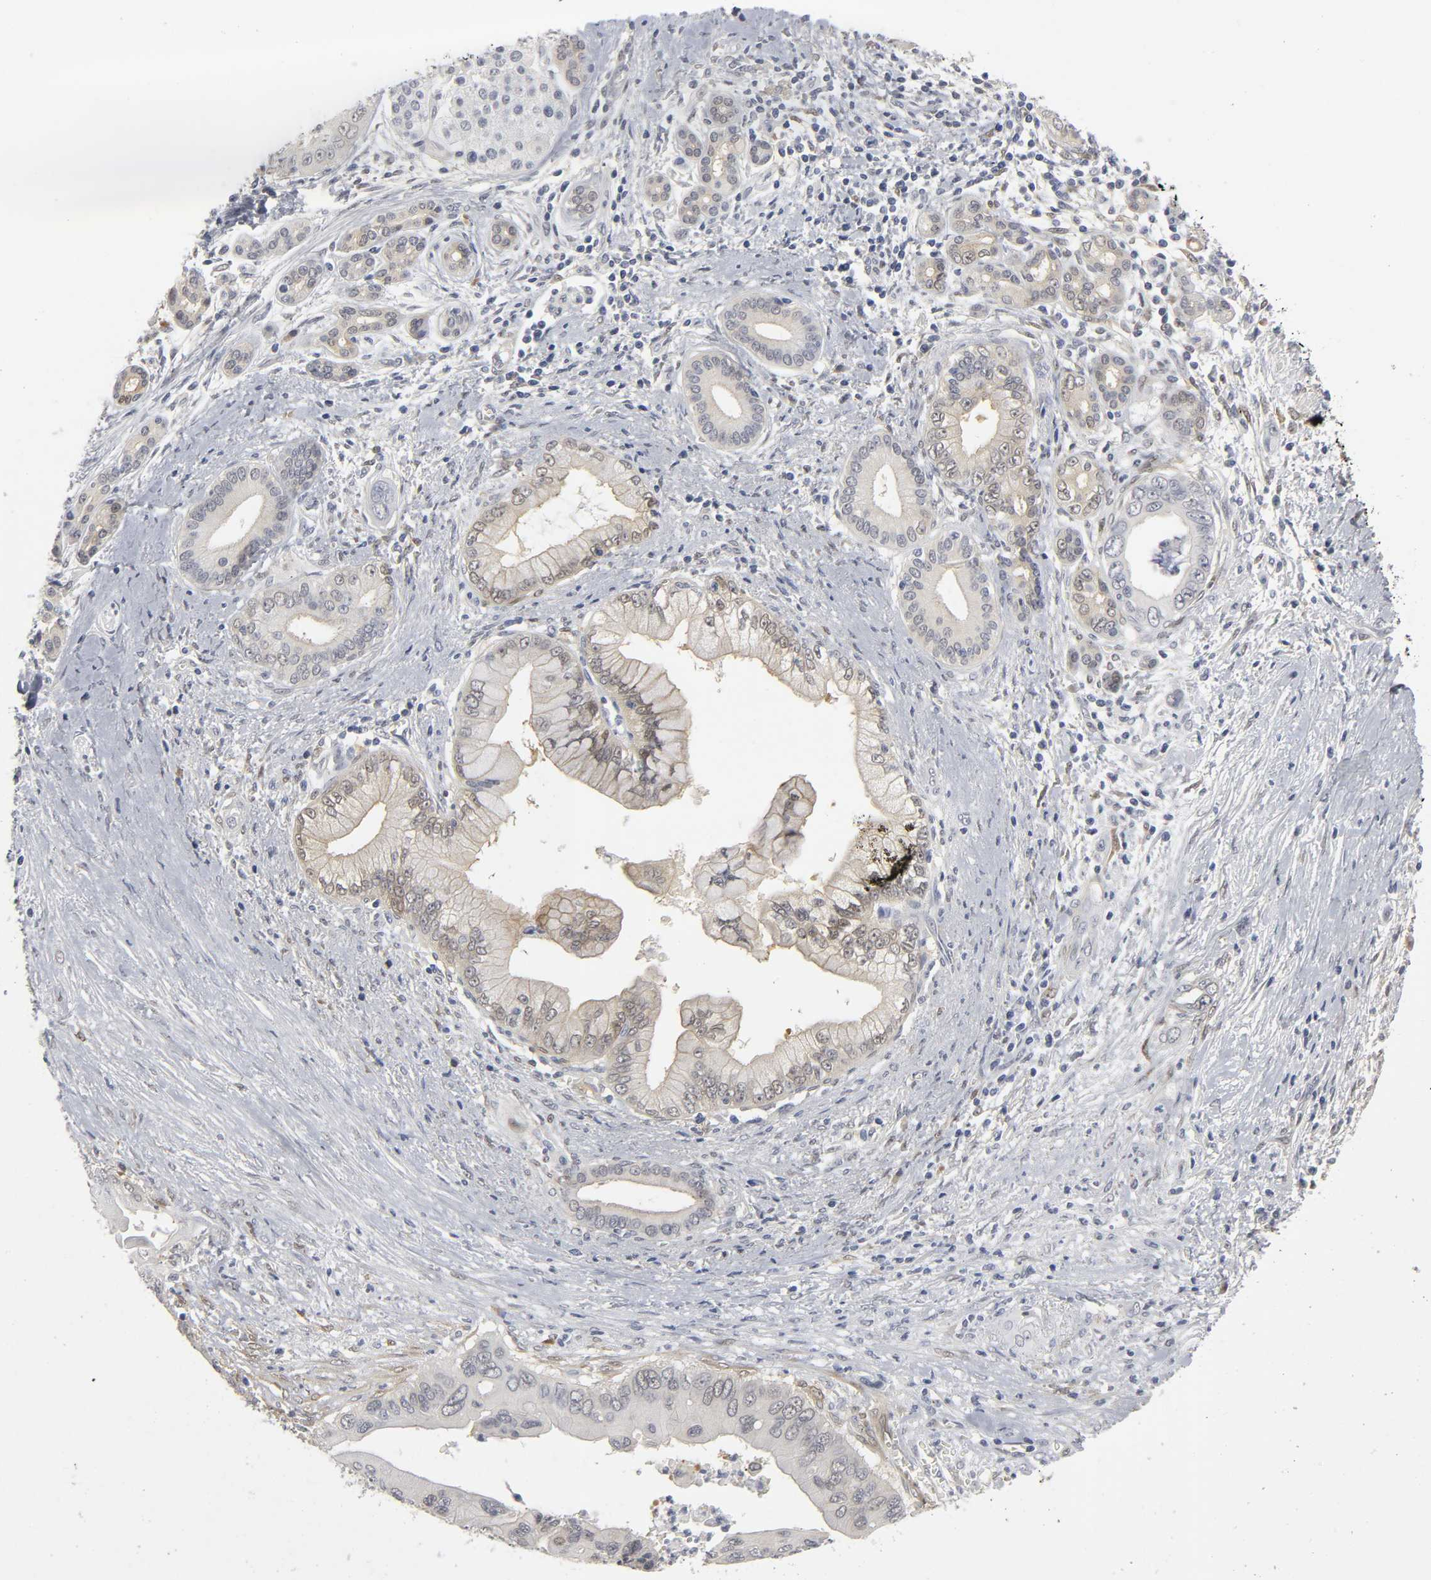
{"staining": {"intensity": "negative", "quantity": "none", "location": "none"}, "tissue": "pancreatic cancer", "cell_type": "Tumor cells", "image_type": "cancer", "snomed": [{"axis": "morphology", "description": "Adenocarcinoma, NOS"}, {"axis": "topography", "description": "Pancreas"}], "caption": "The histopathology image reveals no significant staining in tumor cells of pancreatic adenocarcinoma. (DAB immunohistochemistry (IHC) with hematoxylin counter stain).", "gene": "PDLIM3", "patient": {"sex": "male", "age": 59}}